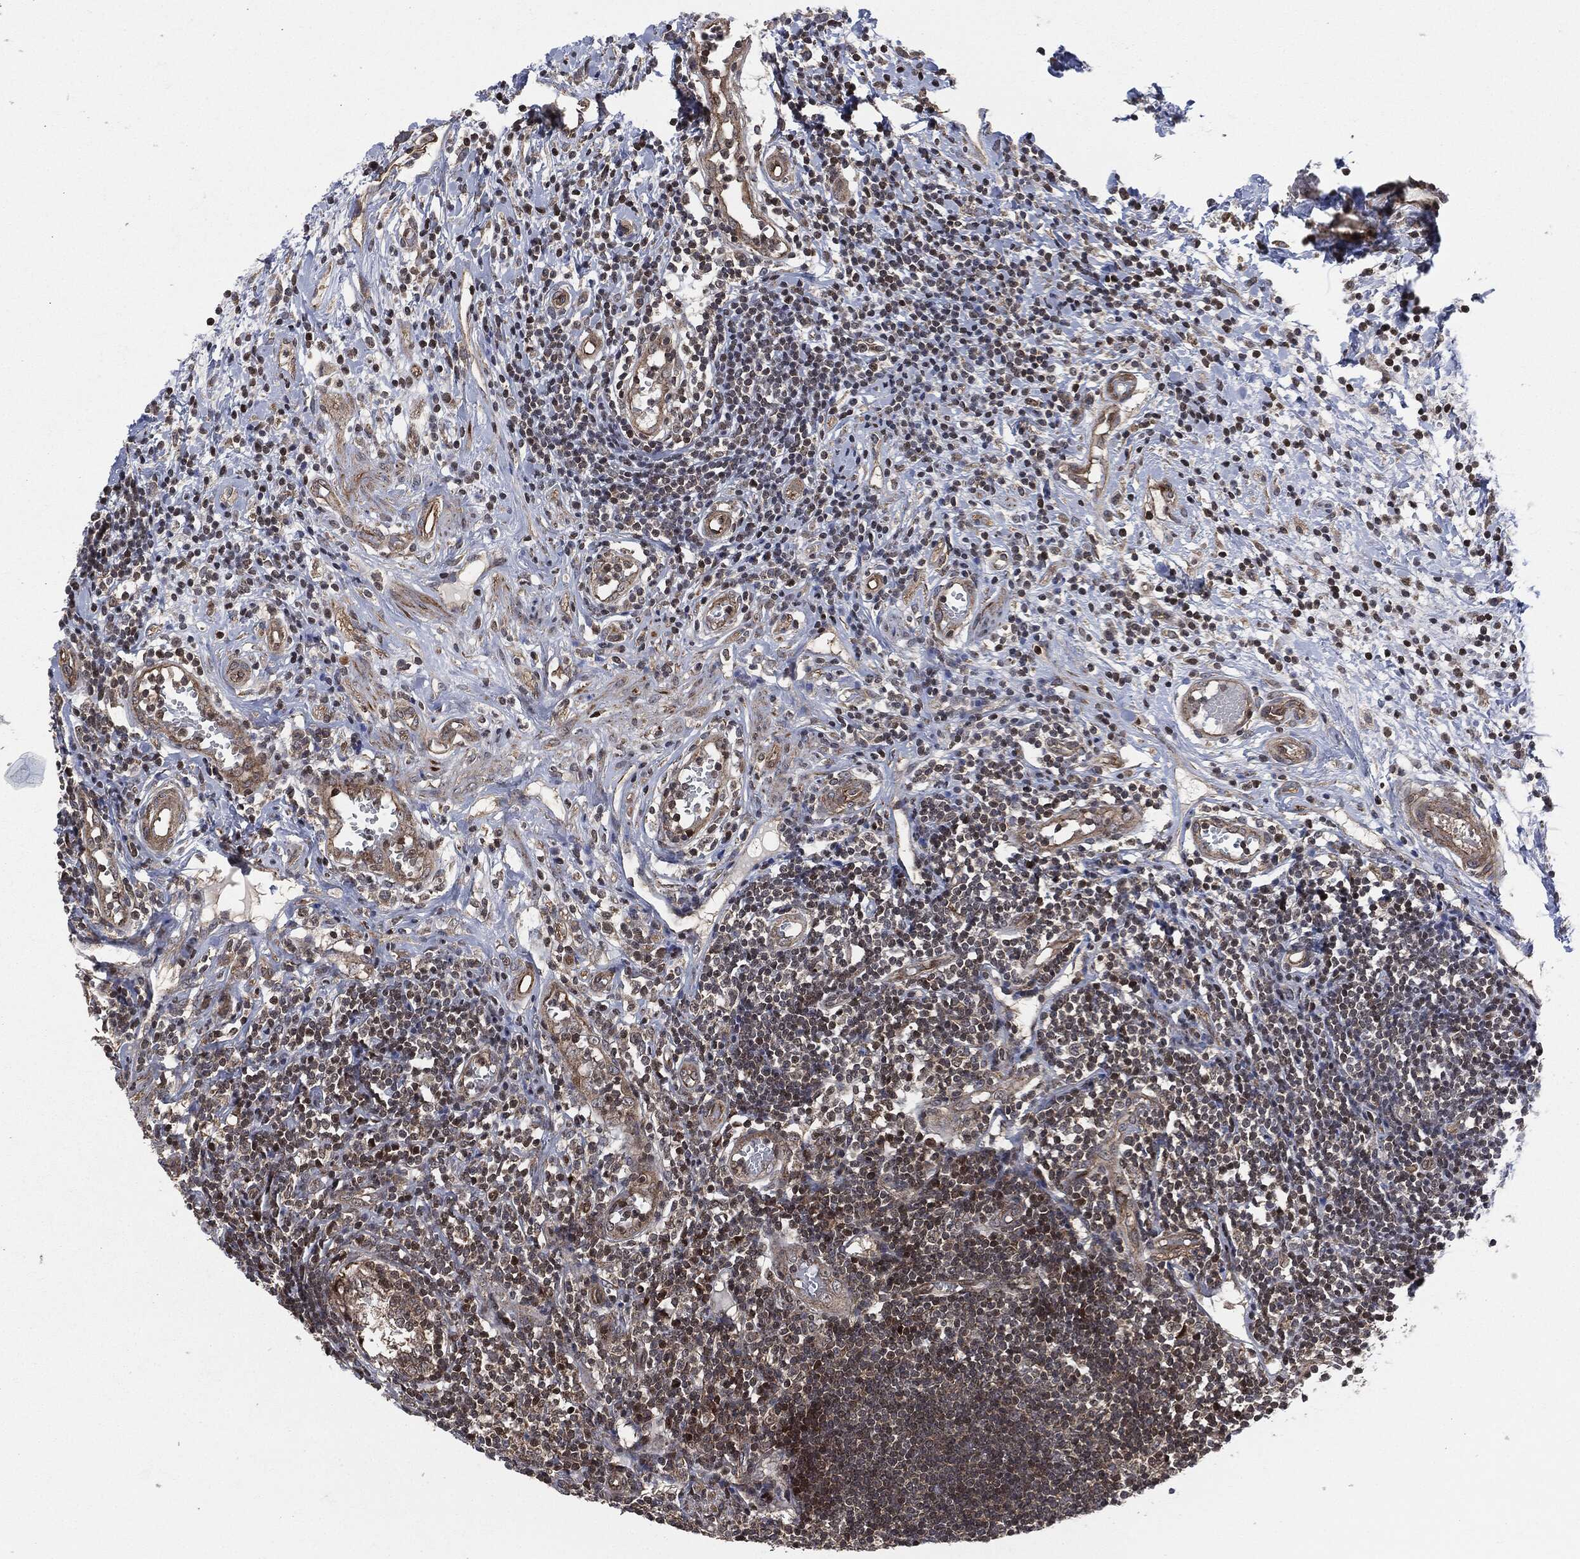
{"staining": {"intensity": "strong", "quantity": "25%-75%", "location": "cytoplasmic/membranous"}, "tissue": "appendix", "cell_type": "Glandular cells", "image_type": "normal", "snomed": [{"axis": "morphology", "description": "Normal tissue, NOS"}, {"axis": "morphology", "description": "Inflammation, NOS"}, {"axis": "topography", "description": "Appendix"}], "caption": "Protein positivity by immunohistochemistry (IHC) reveals strong cytoplasmic/membranous staining in approximately 25%-75% of glandular cells in unremarkable appendix. The staining was performed using DAB to visualize the protein expression in brown, while the nuclei were stained in blue with hematoxylin (Magnification: 20x).", "gene": "HRAS", "patient": {"sex": "male", "age": 16}}